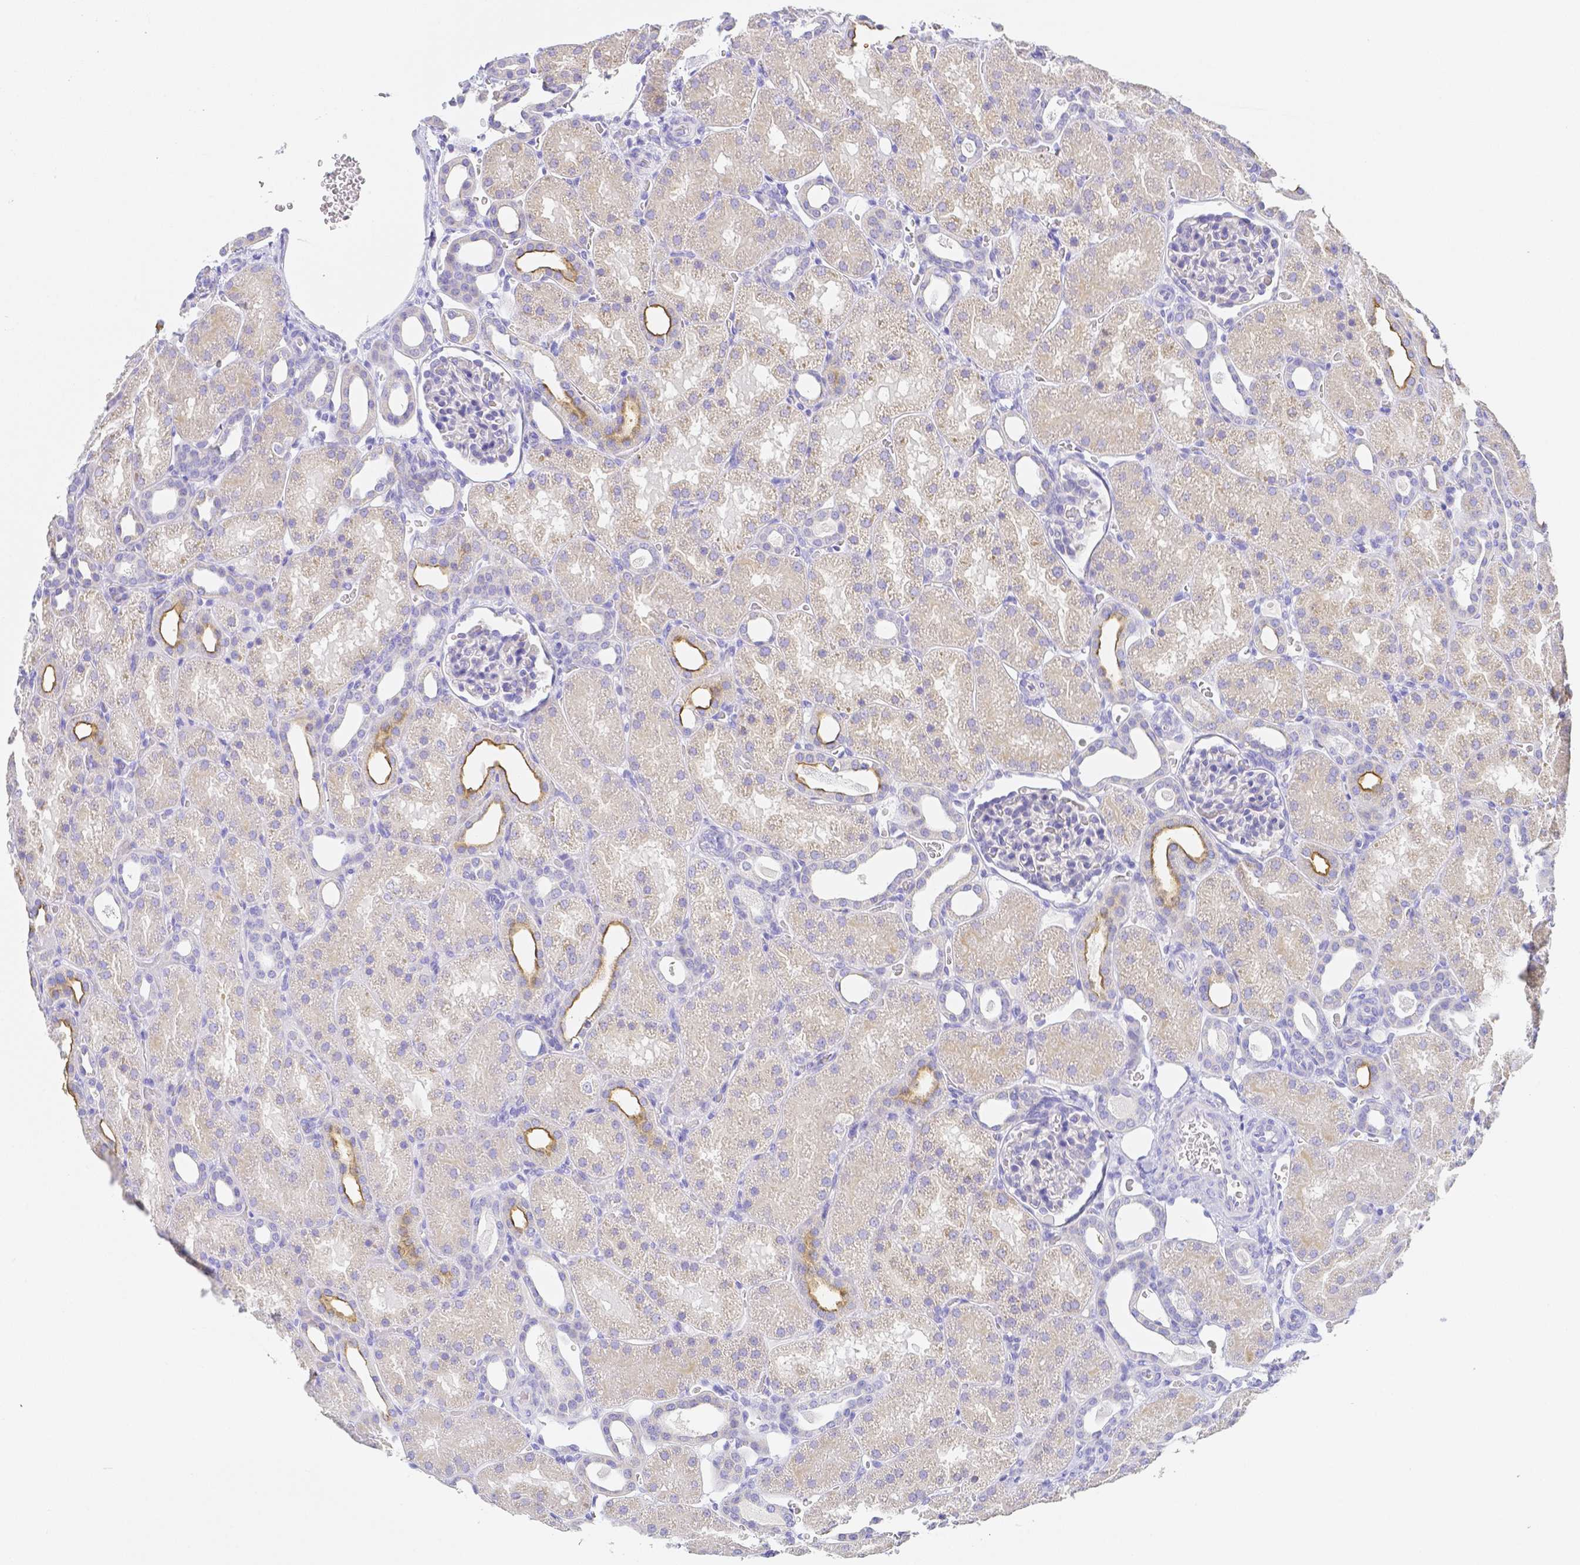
{"staining": {"intensity": "negative", "quantity": "none", "location": "none"}, "tissue": "kidney", "cell_type": "Cells in glomeruli", "image_type": "normal", "snomed": [{"axis": "morphology", "description": "Normal tissue, NOS"}, {"axis": "topography", "description": "Kidney"}], "caption": "Immunohistochemical staining of unremarkable human kidney reveals no significant staining in cells in glomeruli.", "gene": "ZG16B", "patient": {"sex": "male", "age": 2}}